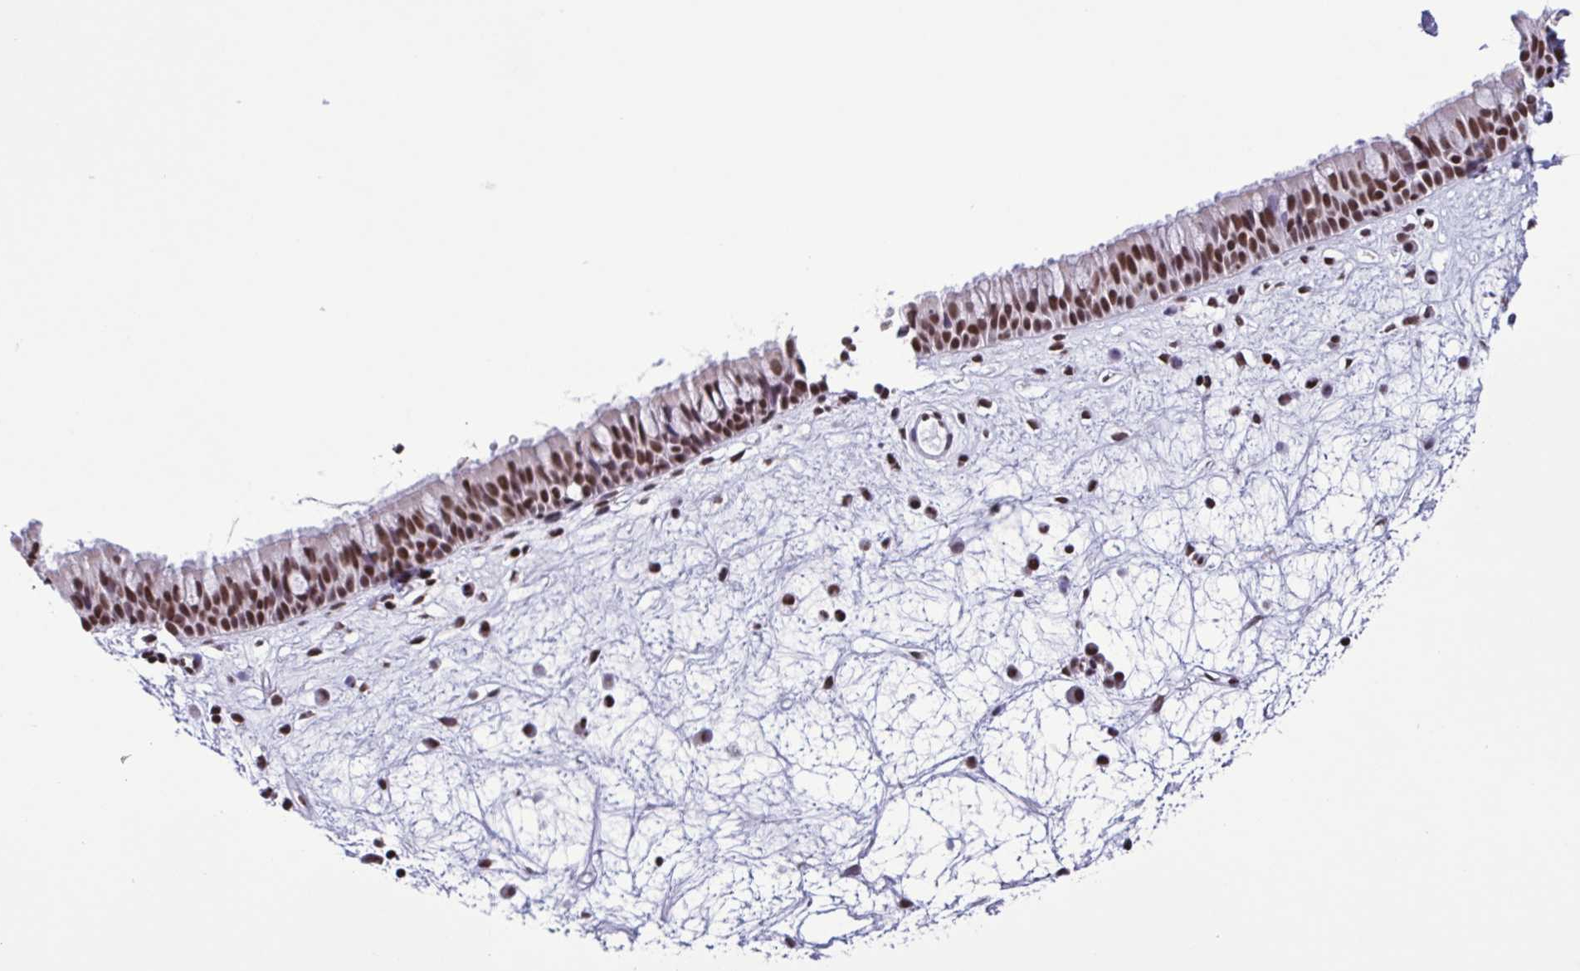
{"staining": {"intensity": "strong", "quantity": ">75%", "location": "nuclear"}, "tissue": "nasopharynx", "cell_type": "Respiratory epithelial cells", "image_type": "normal", "snomed": [{"axis": "morphology", "description": "Normal tissue, NOS"}, {"axis": "topography", "description": "Nasopharynx"}], "caption": "Strong nuclear protein staining is appreciated in approximately >75% of respiratory epithelial cells in nasopharynx. The protein is stained brown, and the nuclei are stained in blue (DAB IHC with brightfield microscopy, high magnification).", "gene": "TIMM21", "patient": {"sex": "male", "age": 69}}